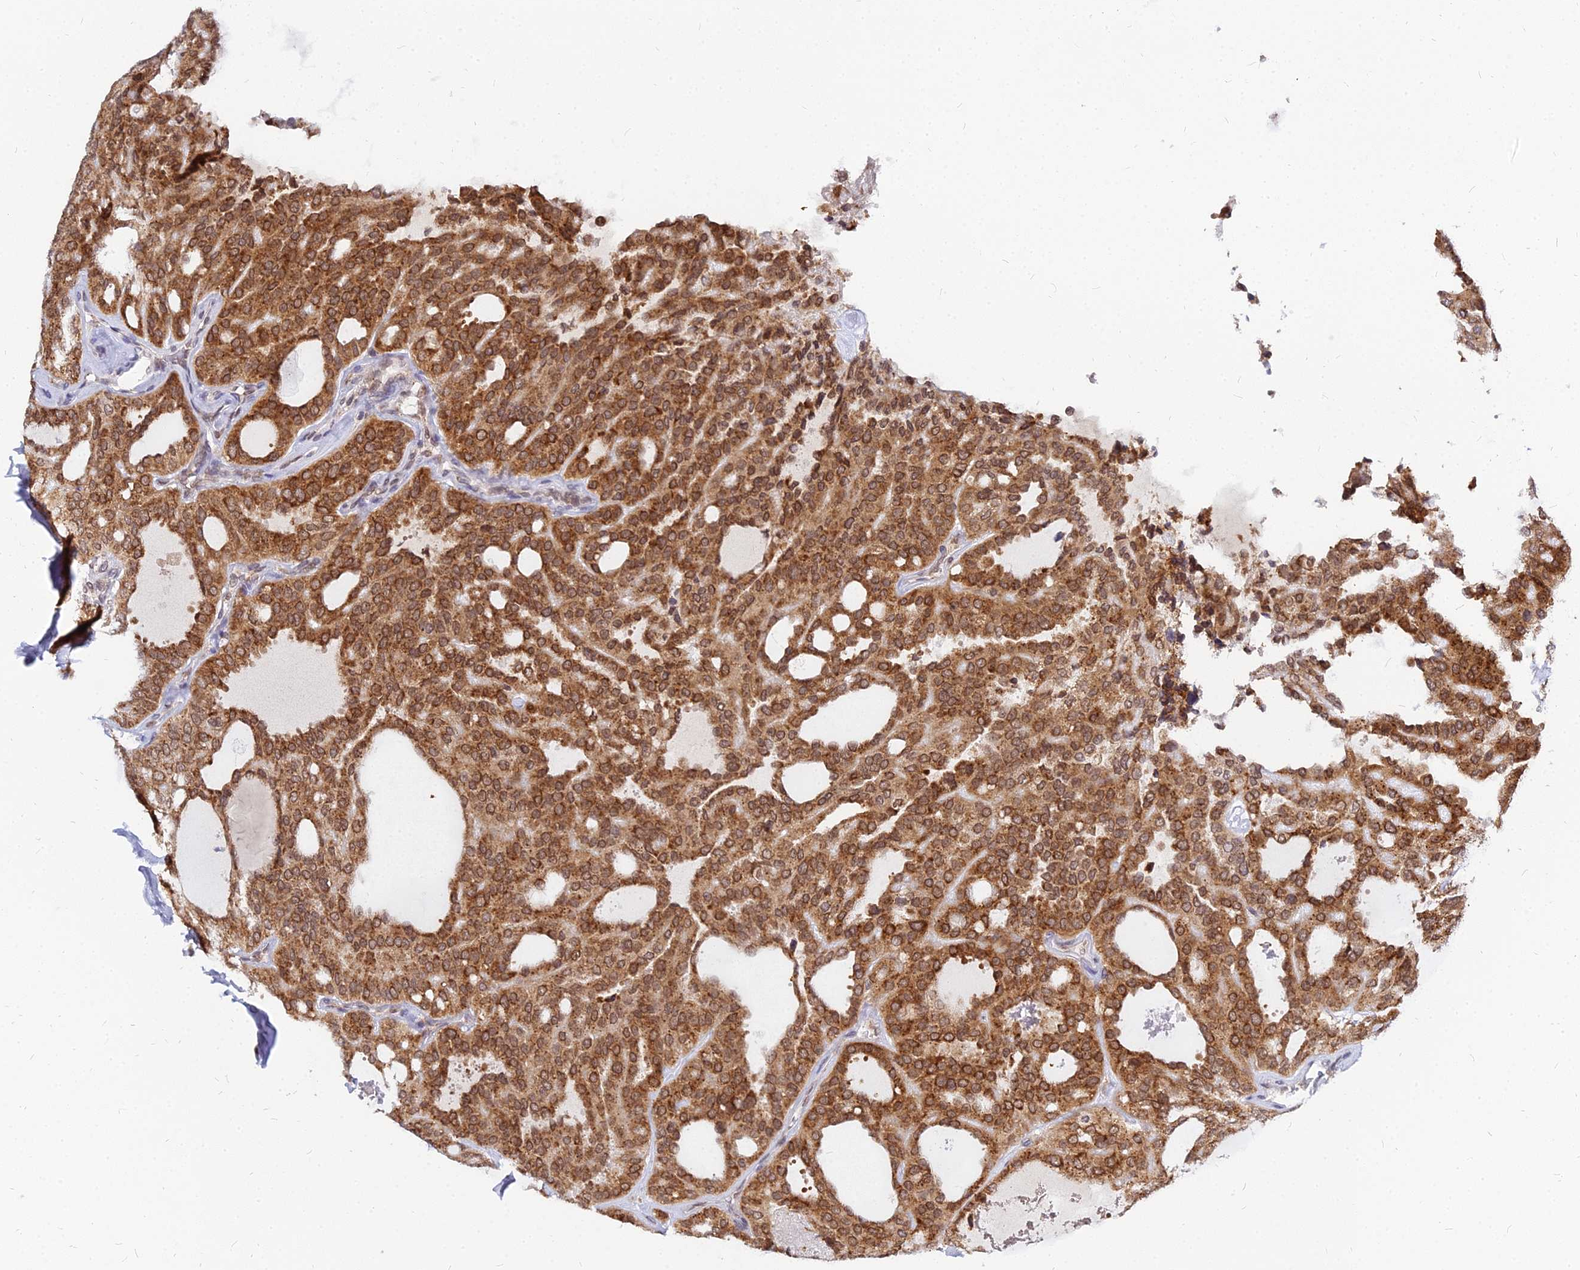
{"staining": {"intensity": "strong", "quantity": ">75%", "location": "cytoplasmic/membranous"}, "tissue": "thyroid cancer", "cell_type": "Tumor cells", "image_type": "cancer", "snomed": [{"axis": "morphology", "description": "Follicular adenoma carcinoma, NOS"}, {"axis": "topography", "description": "Thyroid gland"}], "caption": "Thyroid follicular adenoma carcinoma was stained to show a protein in brown. There is high levels of strong cytoplasmic/membranous staining in approximately >75% of tumor cells.", "gene": "RNF121", "patient": {"sex": "male", "age": 75}}